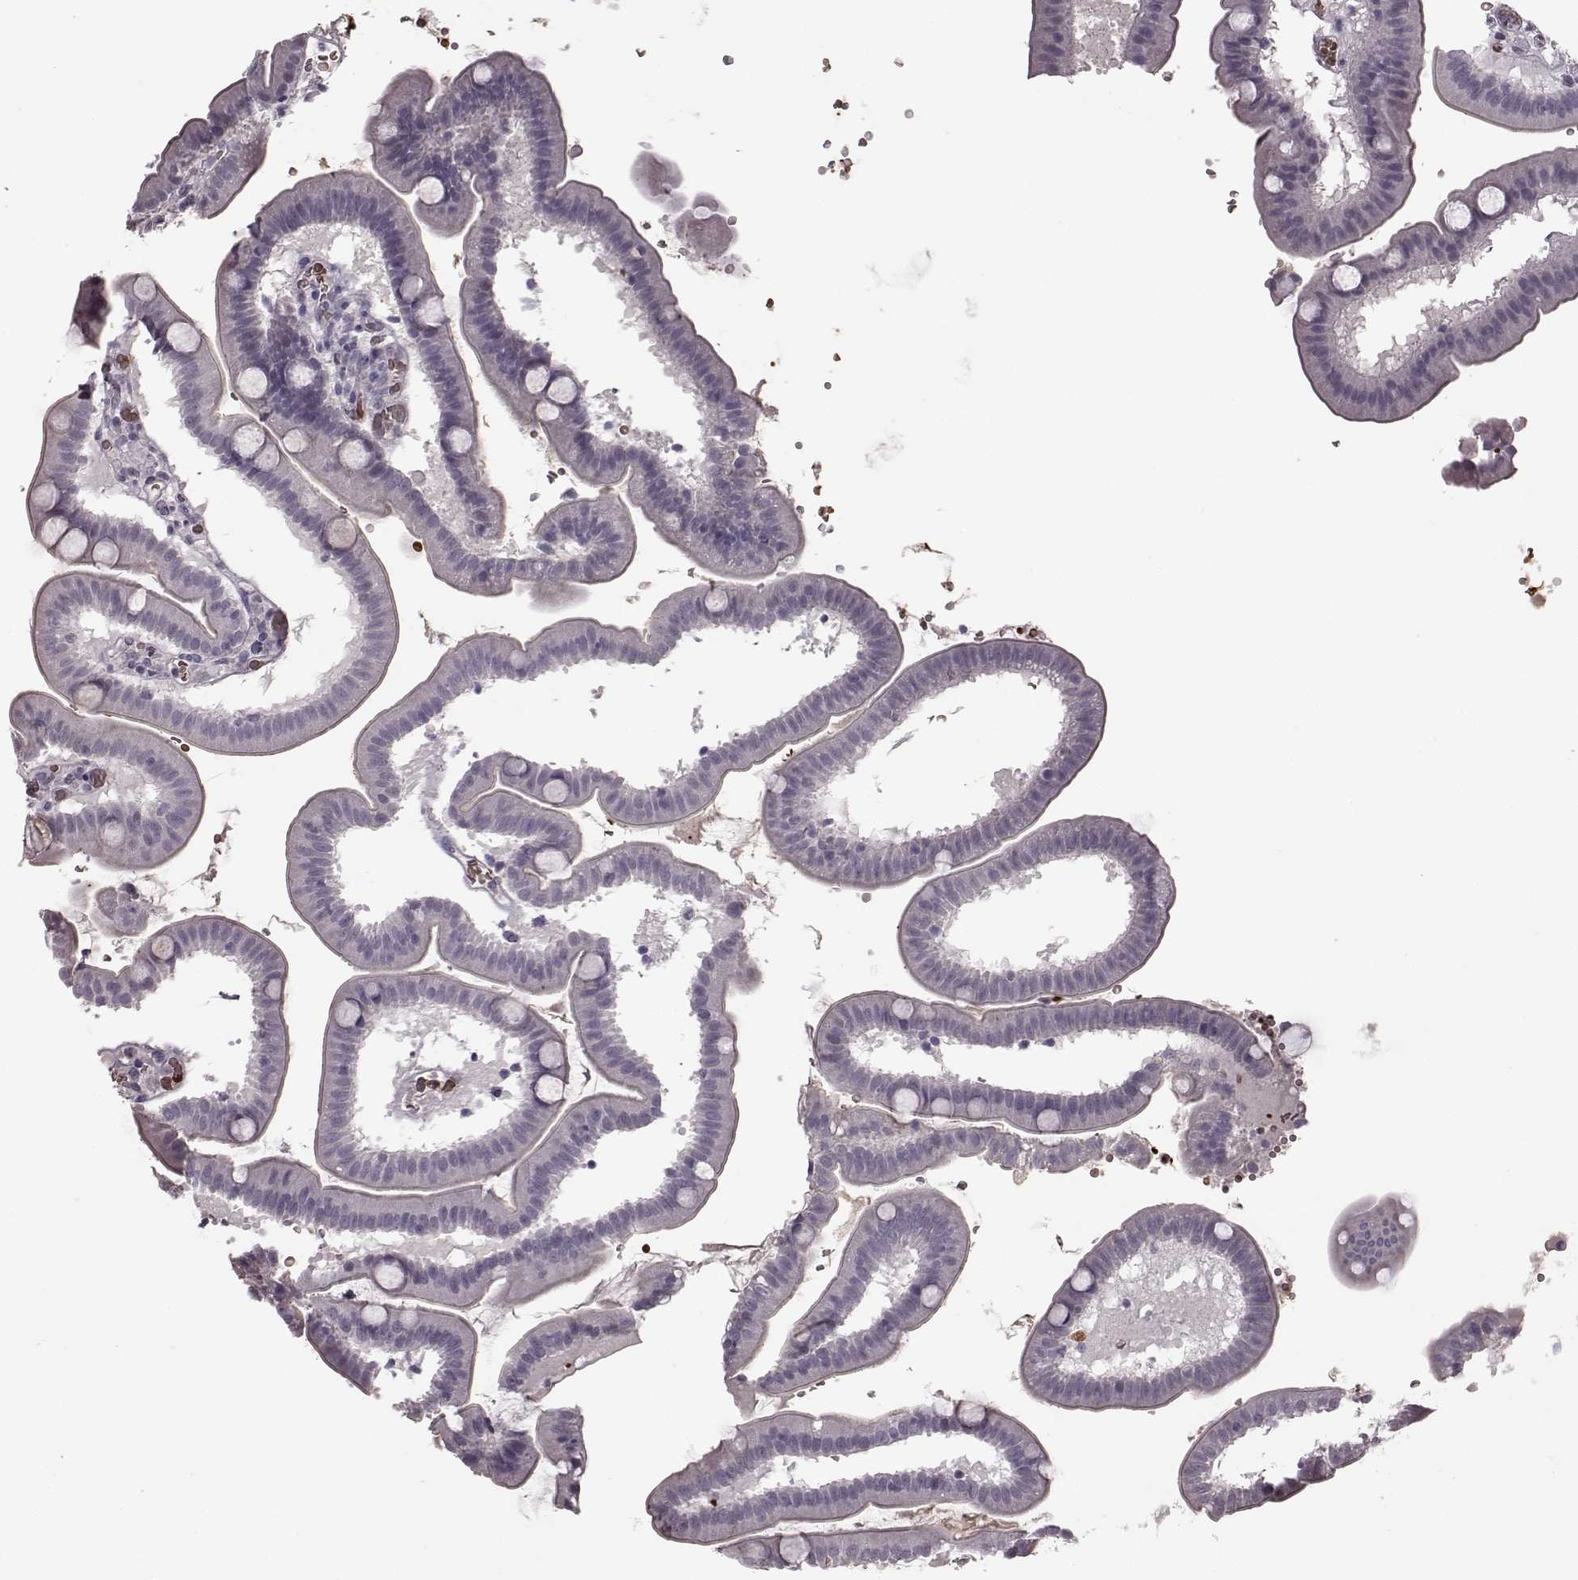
{"staining": {"intensity": "negative", "quantity": "none", "location": "none"}, "tissue": "duodenum", "cell_type": "Glandular cells", "image_type": "normal", "snomed": [{"axis": "morphology", "description": "Normal tissue, NOS"}, {"axis": "topography", "description": "Duodenum"}], "caption": "Glandular cells show no significant protein expression in benign duodenum. The staining was performed using DAB to visualize the protein expression in brown, while the nuclei were stained in blue with hematoxylin (Magnification: 20x).", "gene": "PROP1", "patient": {"sex": "male", "age": 59}}